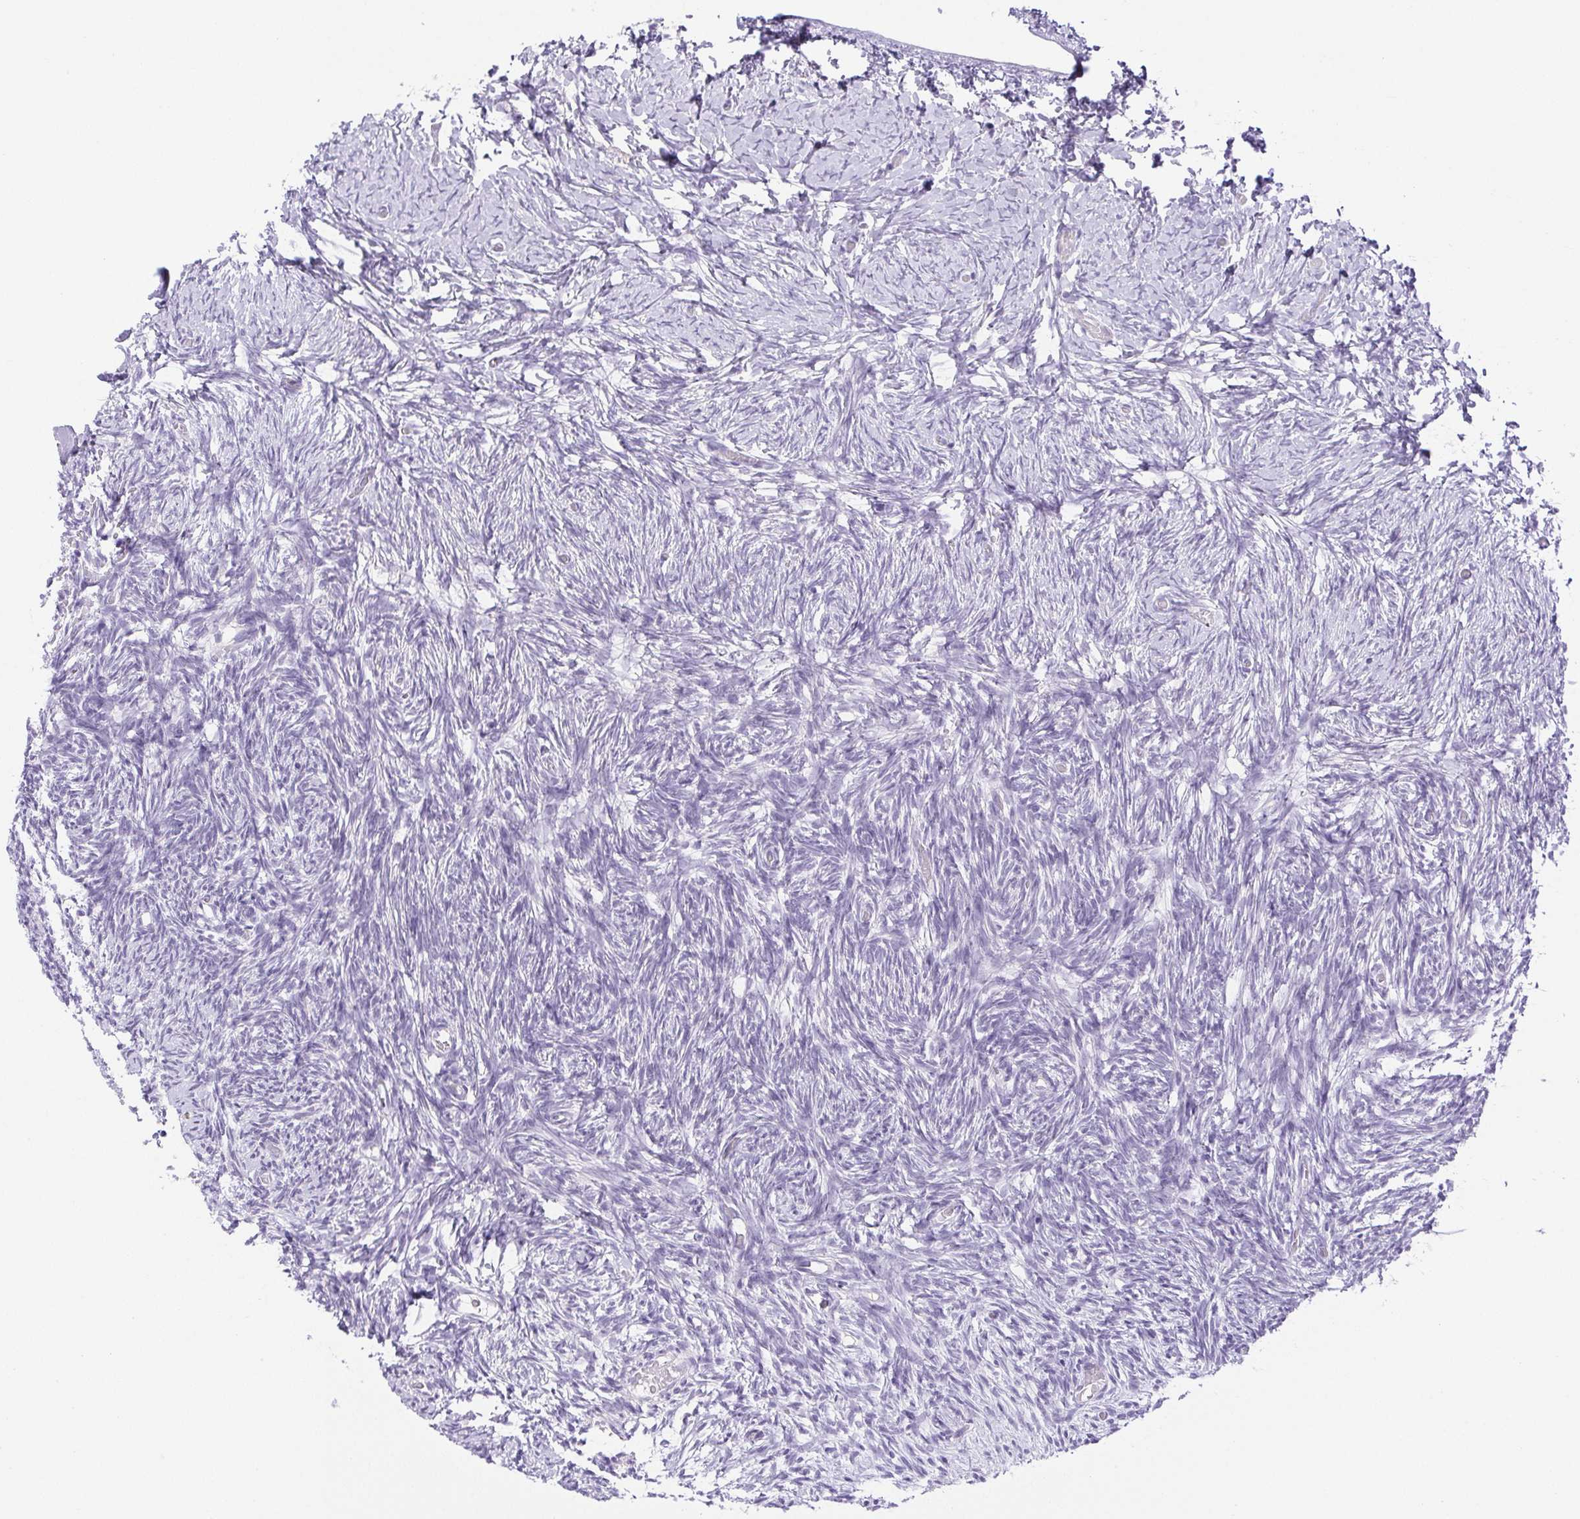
{"staining": {"intensity": "negative", "quantity": "none", "location": "none"}, "tissue": "ovary", "cell_type": "Follicle cells", "image_type": "normal", "snomed": [{"axis": "morphology", "description": "Normal tissue, NOS"}, {"axis": "topography", "description": "Ovary"}], "caption": "The histopathology image displays no significant staining in follicle cells of ovary.", "gene": "PAPPA2", "patient": {"sex": "female", "age": 39}}